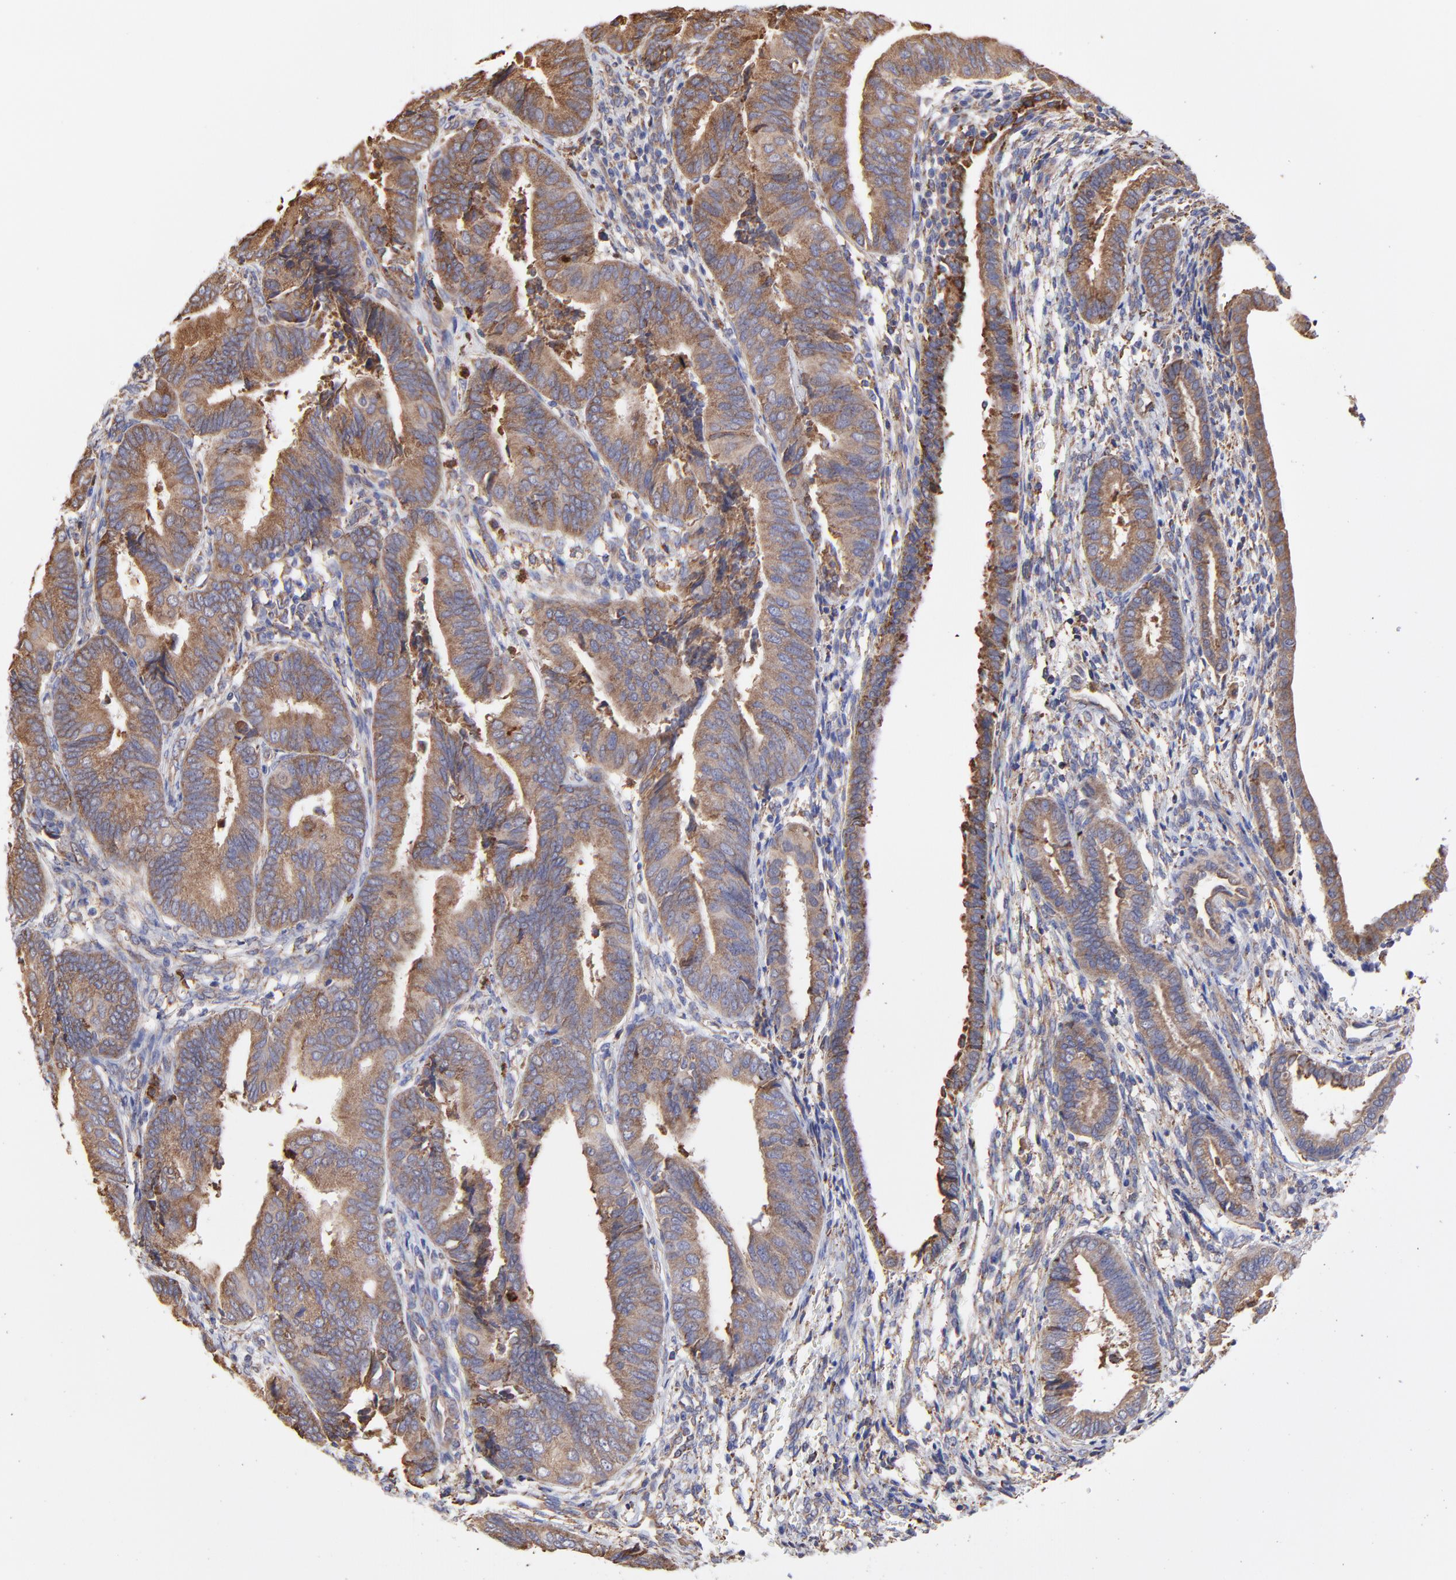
{"staining": {"intensity": "moderate", "quantity": ">75%", "location": "cytoplasmic/membranous"}, "tissue": "endometrial cancer", "cell_type": "Tumor cells", "image_type": "cancer", "snomed": [{"axis": "morphology", "description": "Adenocarcinoma, NOS"}, {"axis": "topography", "description": "Endometrium"}], "caption": "High-magnification brightfield microscopy of endometrial cancer (adenocarcinoma) stained with DAB (brown) and counterstained with hematoxylin (blue). tumor cells exhibit moderate cytoplasmic/membranous positivity is appreciated in approximately>75% of cells.", "gene": "PFKM", "patient": {"sex": "female", "age": 63}}